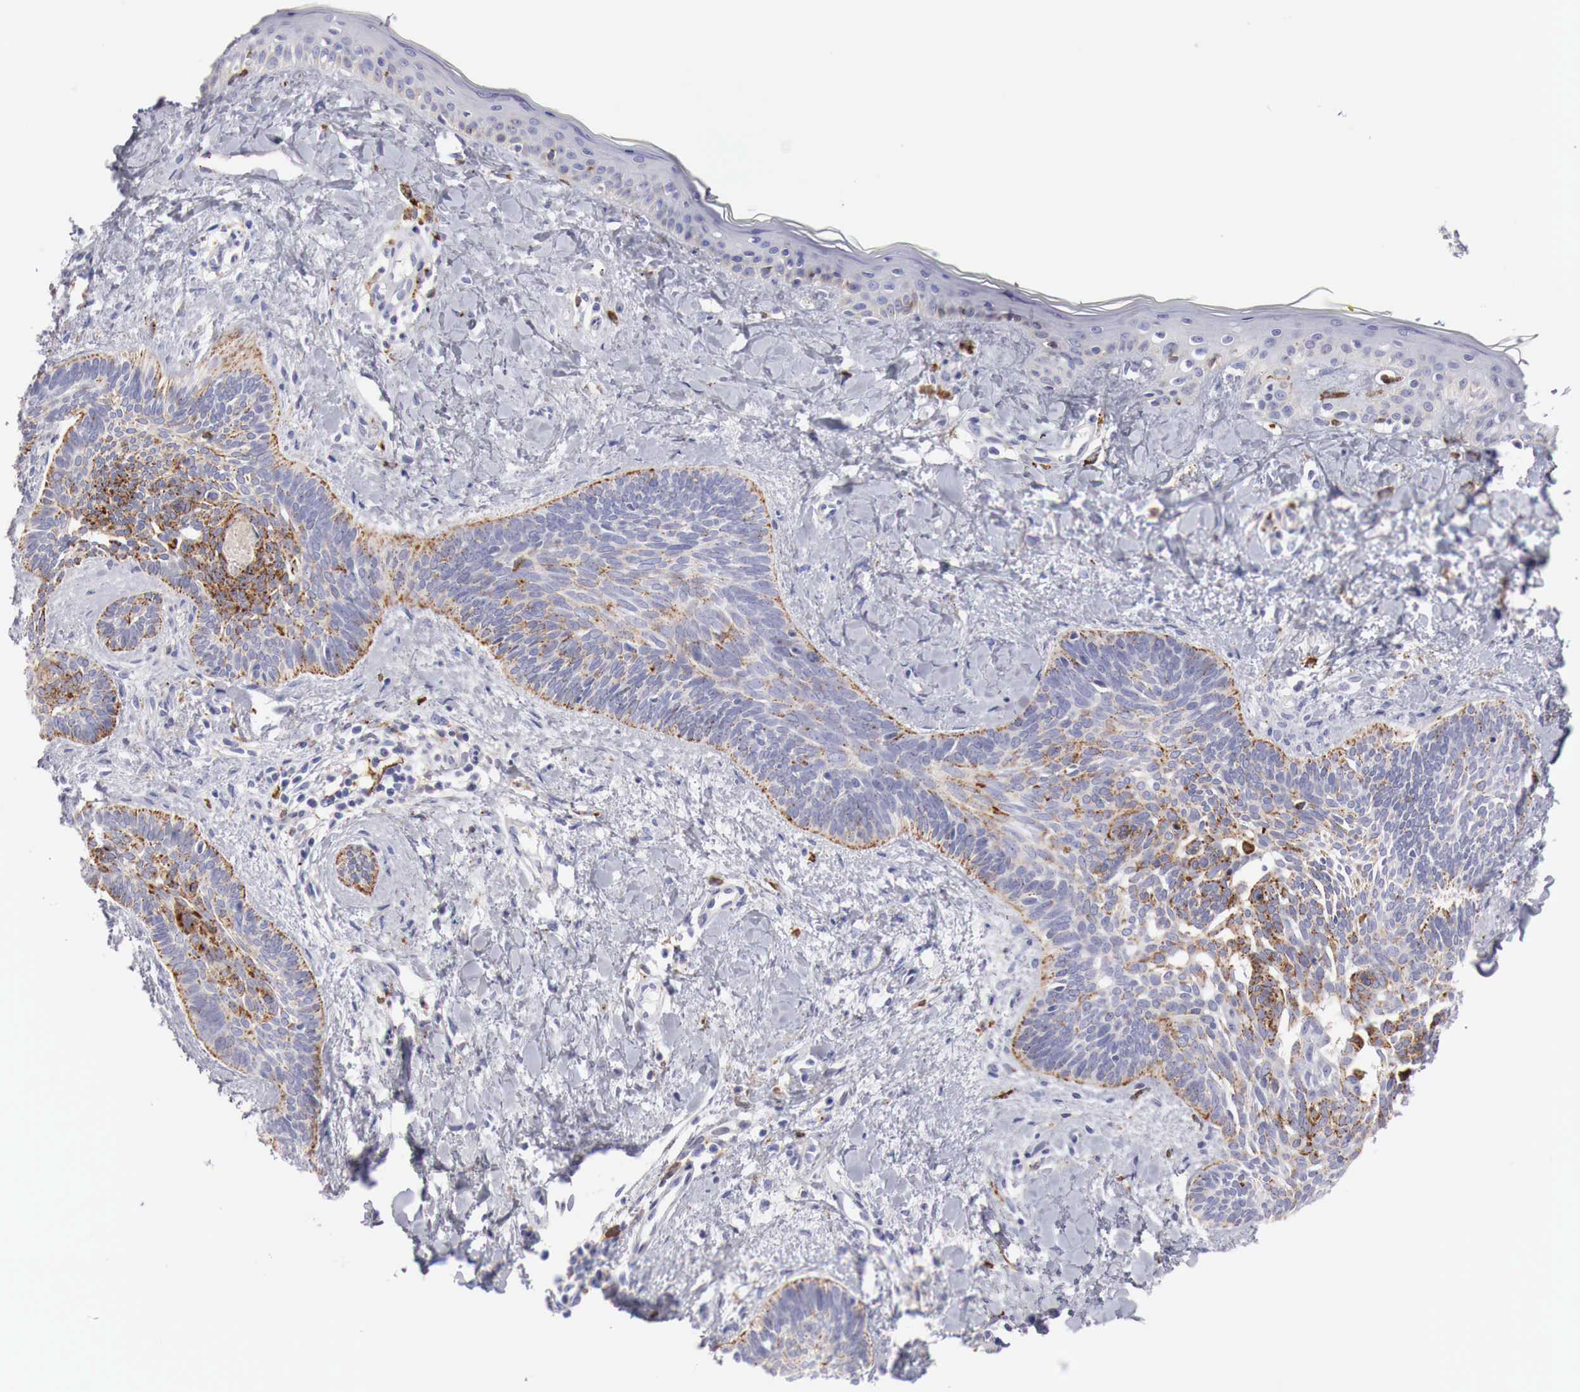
{"staining": {"intensity": "moderate", "quantity": "25%-75%", "location": "cytoplasmic/membranous"}, "tissue": "skin cancer", "cell_type": "Tumor cells", "image_type": "cancer", "snomed": [{"axis": "morphology", "description": "Basal cell carcinoma"}, {"axis": "topography", "description": "Skin"}], "caption": "Tumor cells exhibit medium levels of moderate cytoplasmic/membranous expression in approximately 25%-75% of cells in human skin cancer (basal cell carcinoma).", "gene": "GLA", "patient": {"sex": "female", "age": 81}}